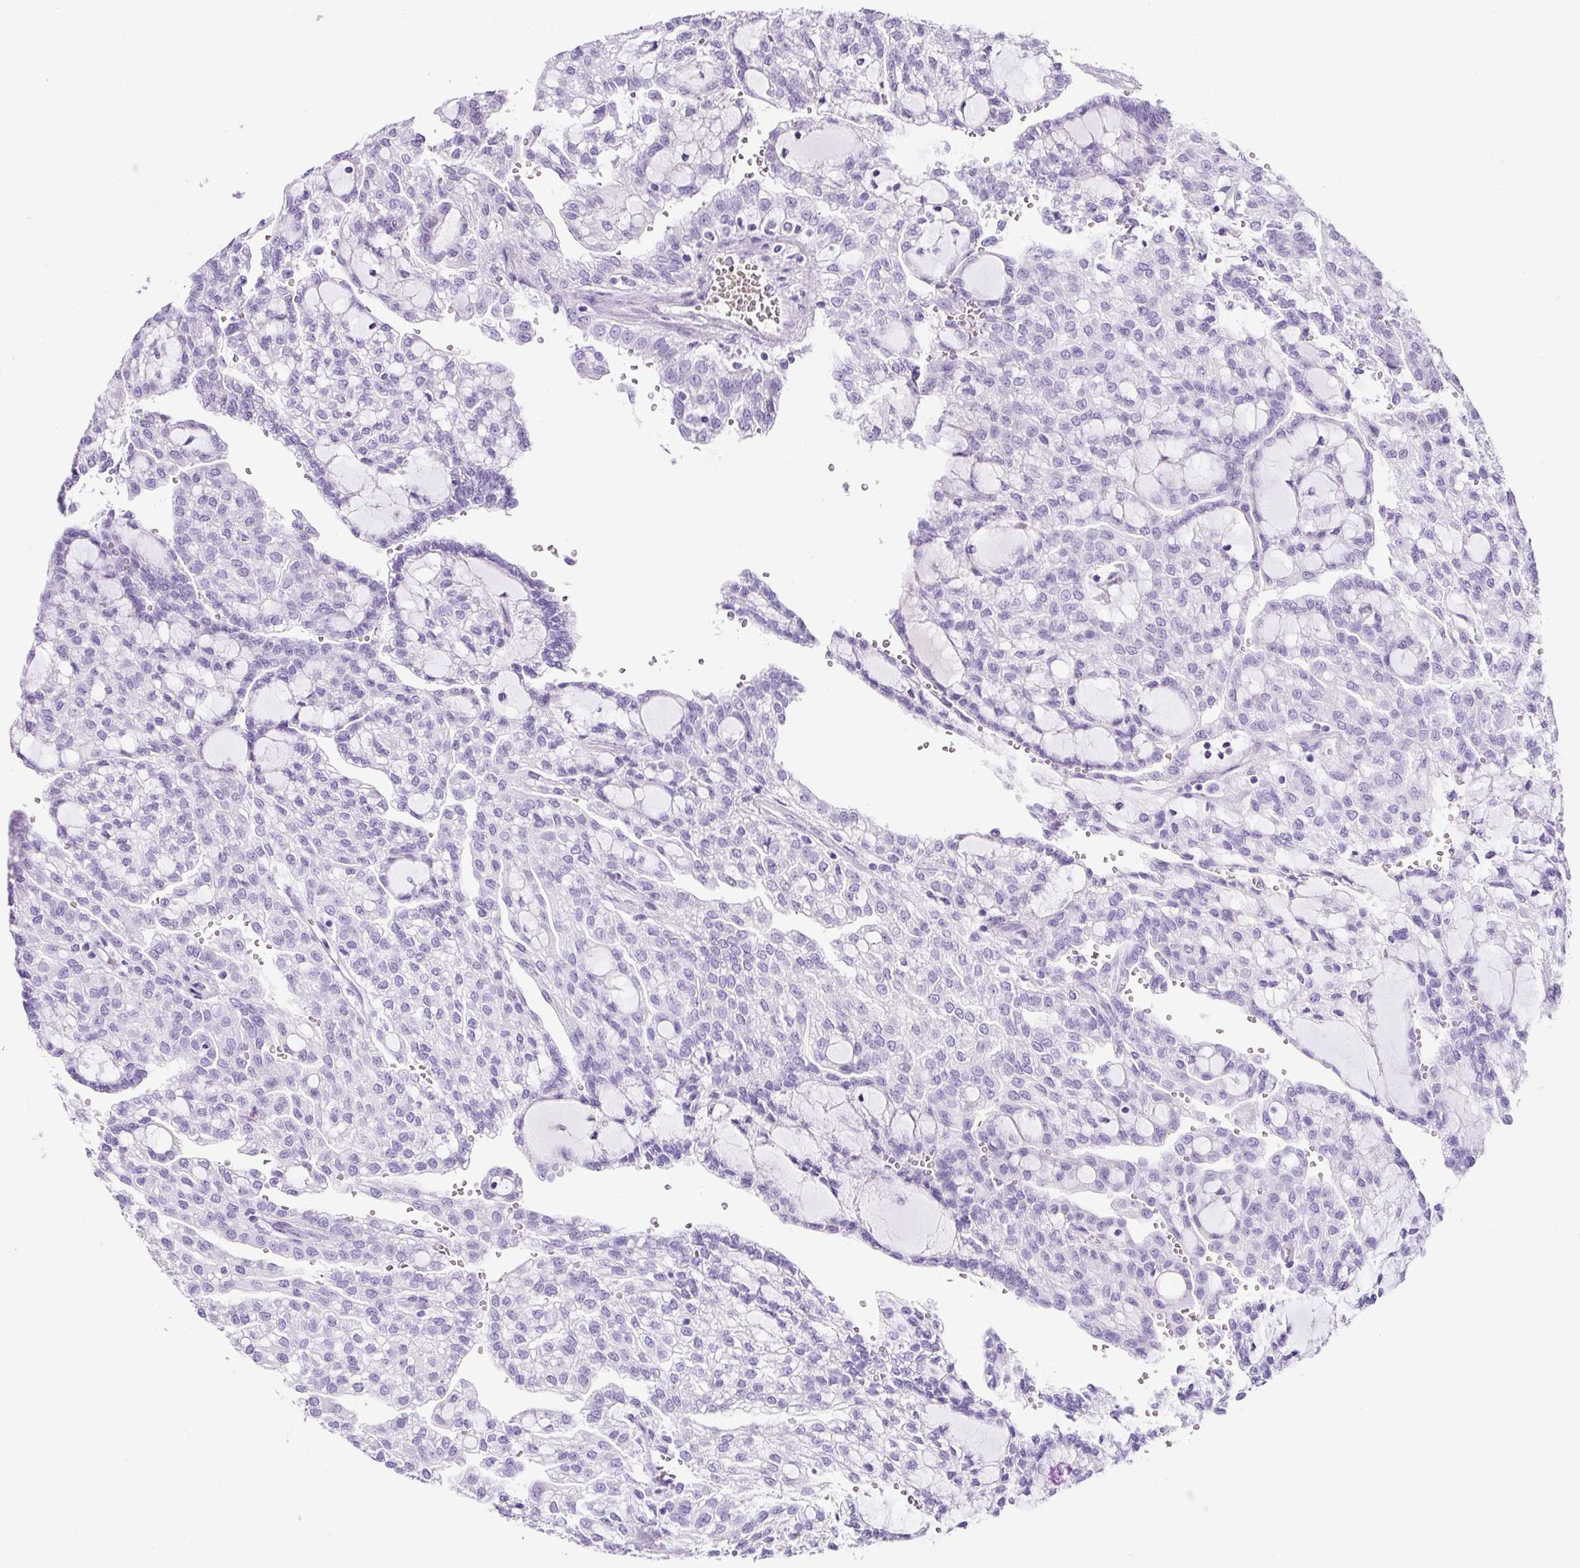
{"staining": {"intensity": "negative", "quantity": "none", "location": "none"}, "tissue": "renal cancer", "cell_type": "Tumor cells", "image_type": "cancer", "snomed": [{"axis": "morphology", "description": "Adenocarcinoma, NOS"}, {"axis": "topography", "description": "Kidney"}], "caption": "High power microscopy photomicrograph of an IHC image of renal cancer (adenocarcinoma), revealing no significant positivity in tumor cells.", "gene": "TMEM200B", "patient": {"sex": "male", "age": 63}}